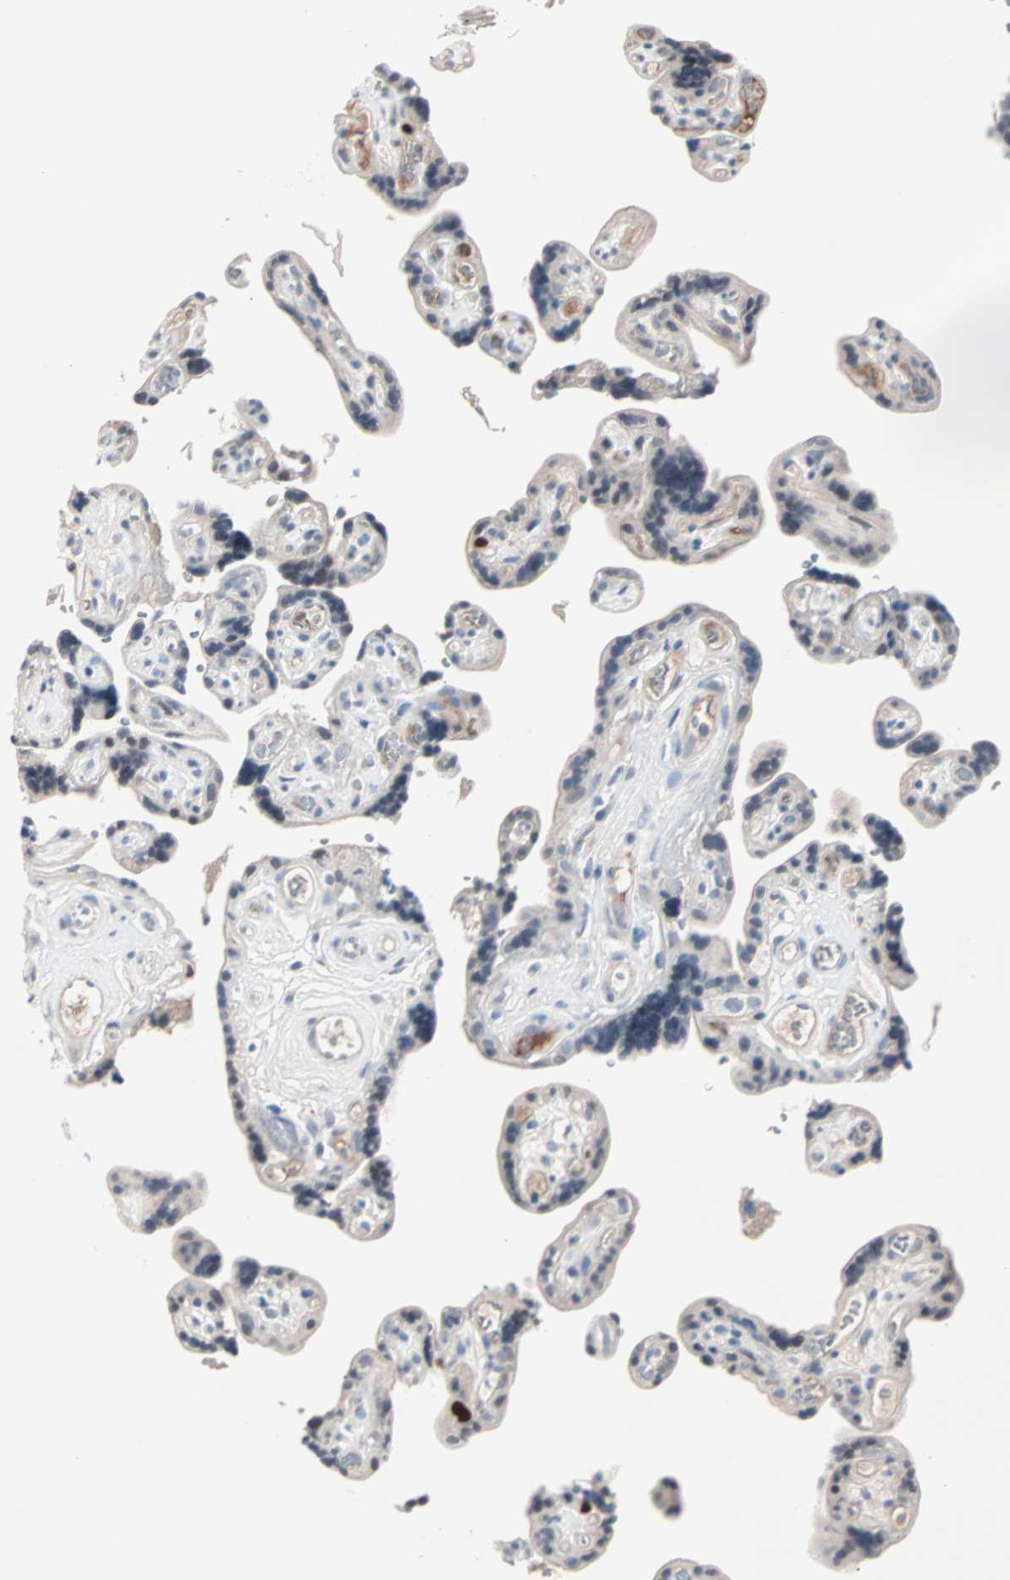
{"staining": {"intensity": "negative", "quantity": "none", "location": "none"}, "tissue": "placenta", "cell_type": "Decidual cells", "image_type": "normal", "snomed": [{"axis": "morphology", "description": "Normal tissue, NOS"}, {"axis": "topography", "description": "Placenta"}], "caption": "Immunohistochemical staining of benign human placenta demonstrates no significant positivity in decidual cells. The staining was performed using DAB to visualize the protein expression in brown, while the nuclei were stained in blue with hematoxylin (Magnification: 20x).", "gene": "CCNE2", "patient": {"sex": "female", "age": 30}}